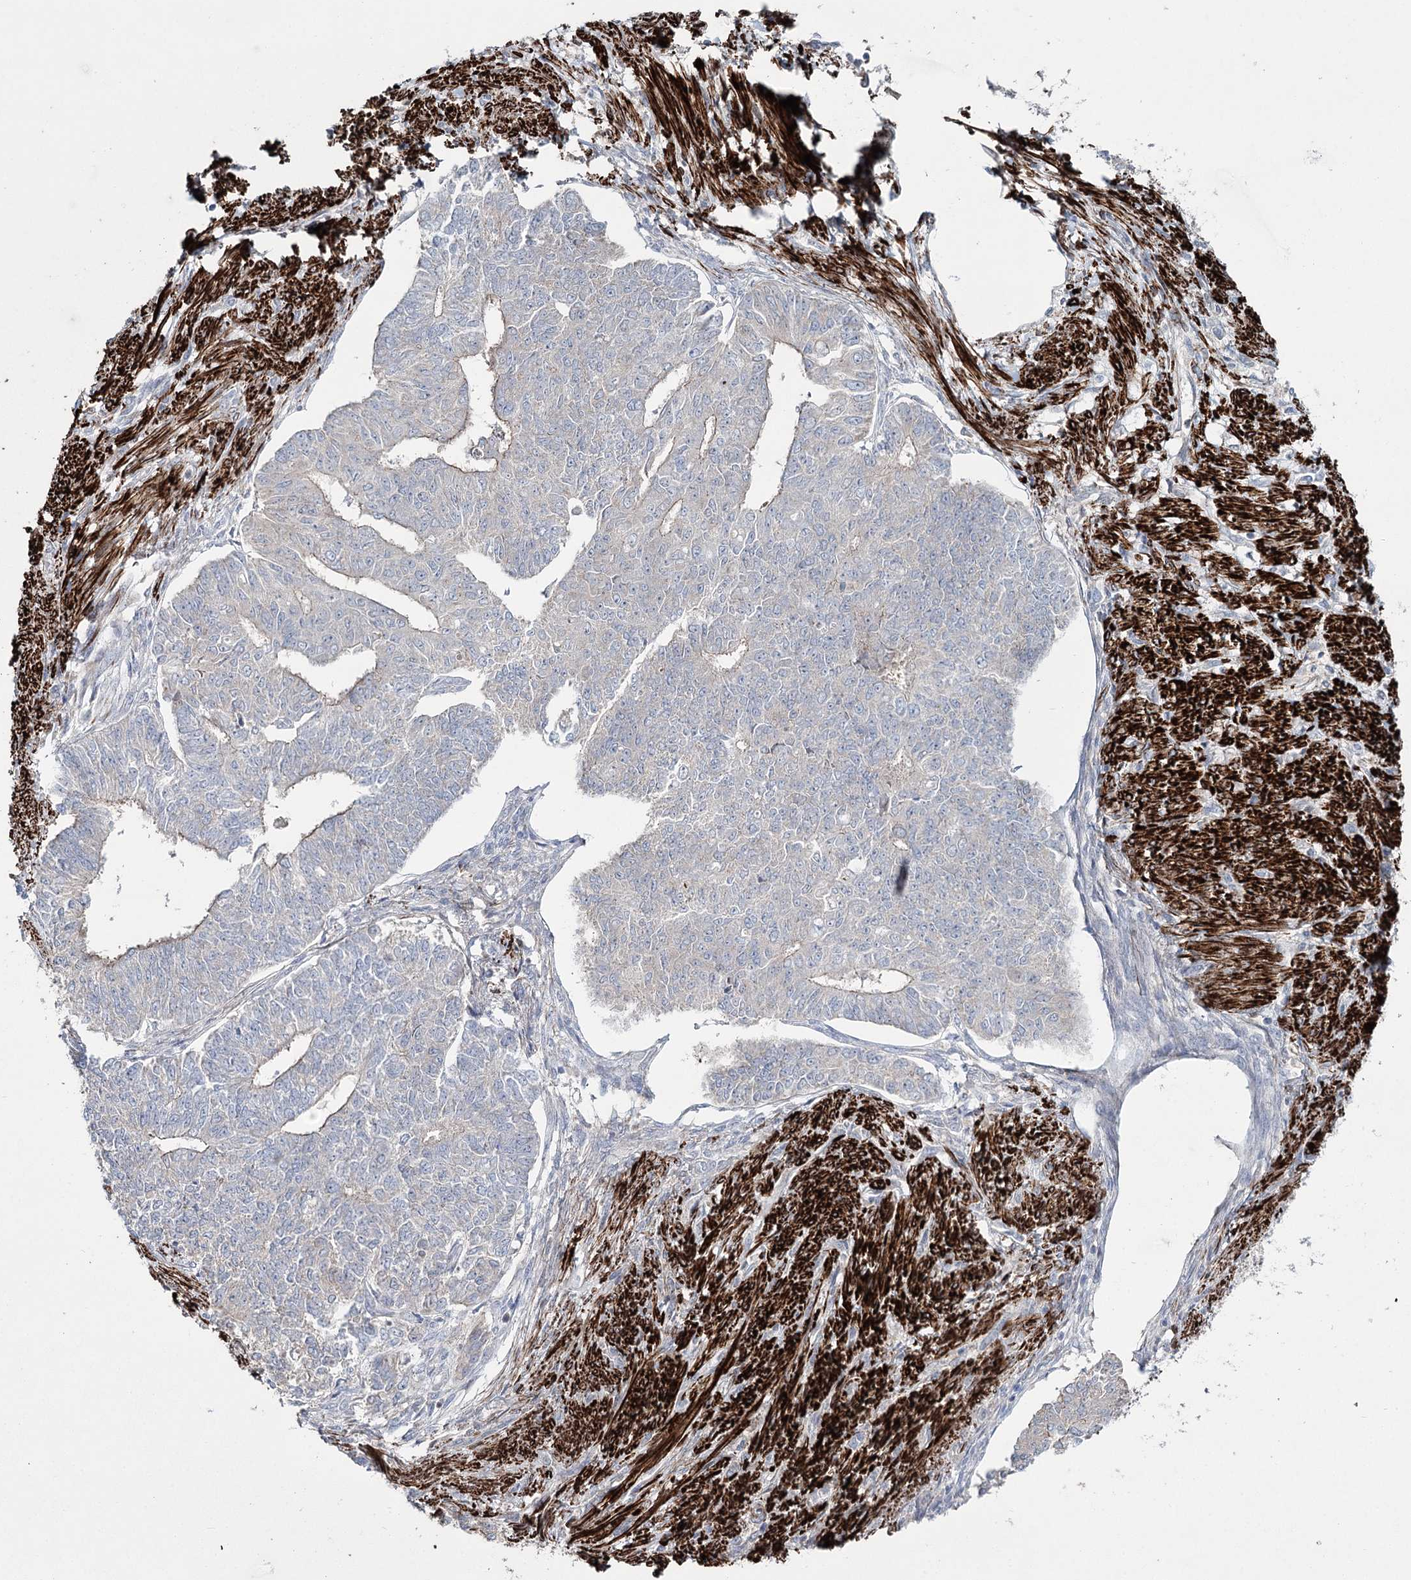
{"staining": {"intensity": "negative", "quantity": "none", "location": "none"}, "tissue": "endometrial cancer", "cell_type": "Tumor cells", "image_type": "cancer", "snomed": [{"axis": "morphology", "description": "Adenocarcinoma, NOS"}, {"axis": "topography", "description": "Endometrium"}], "caption": "A high-resolution histopathology image shows immunohistochemistry staining of endometrial cancer, which demonstrates no significant expression in tumor cells.", "gene": "SUMF1", "patient": {"sex": "female", "age": 32}}